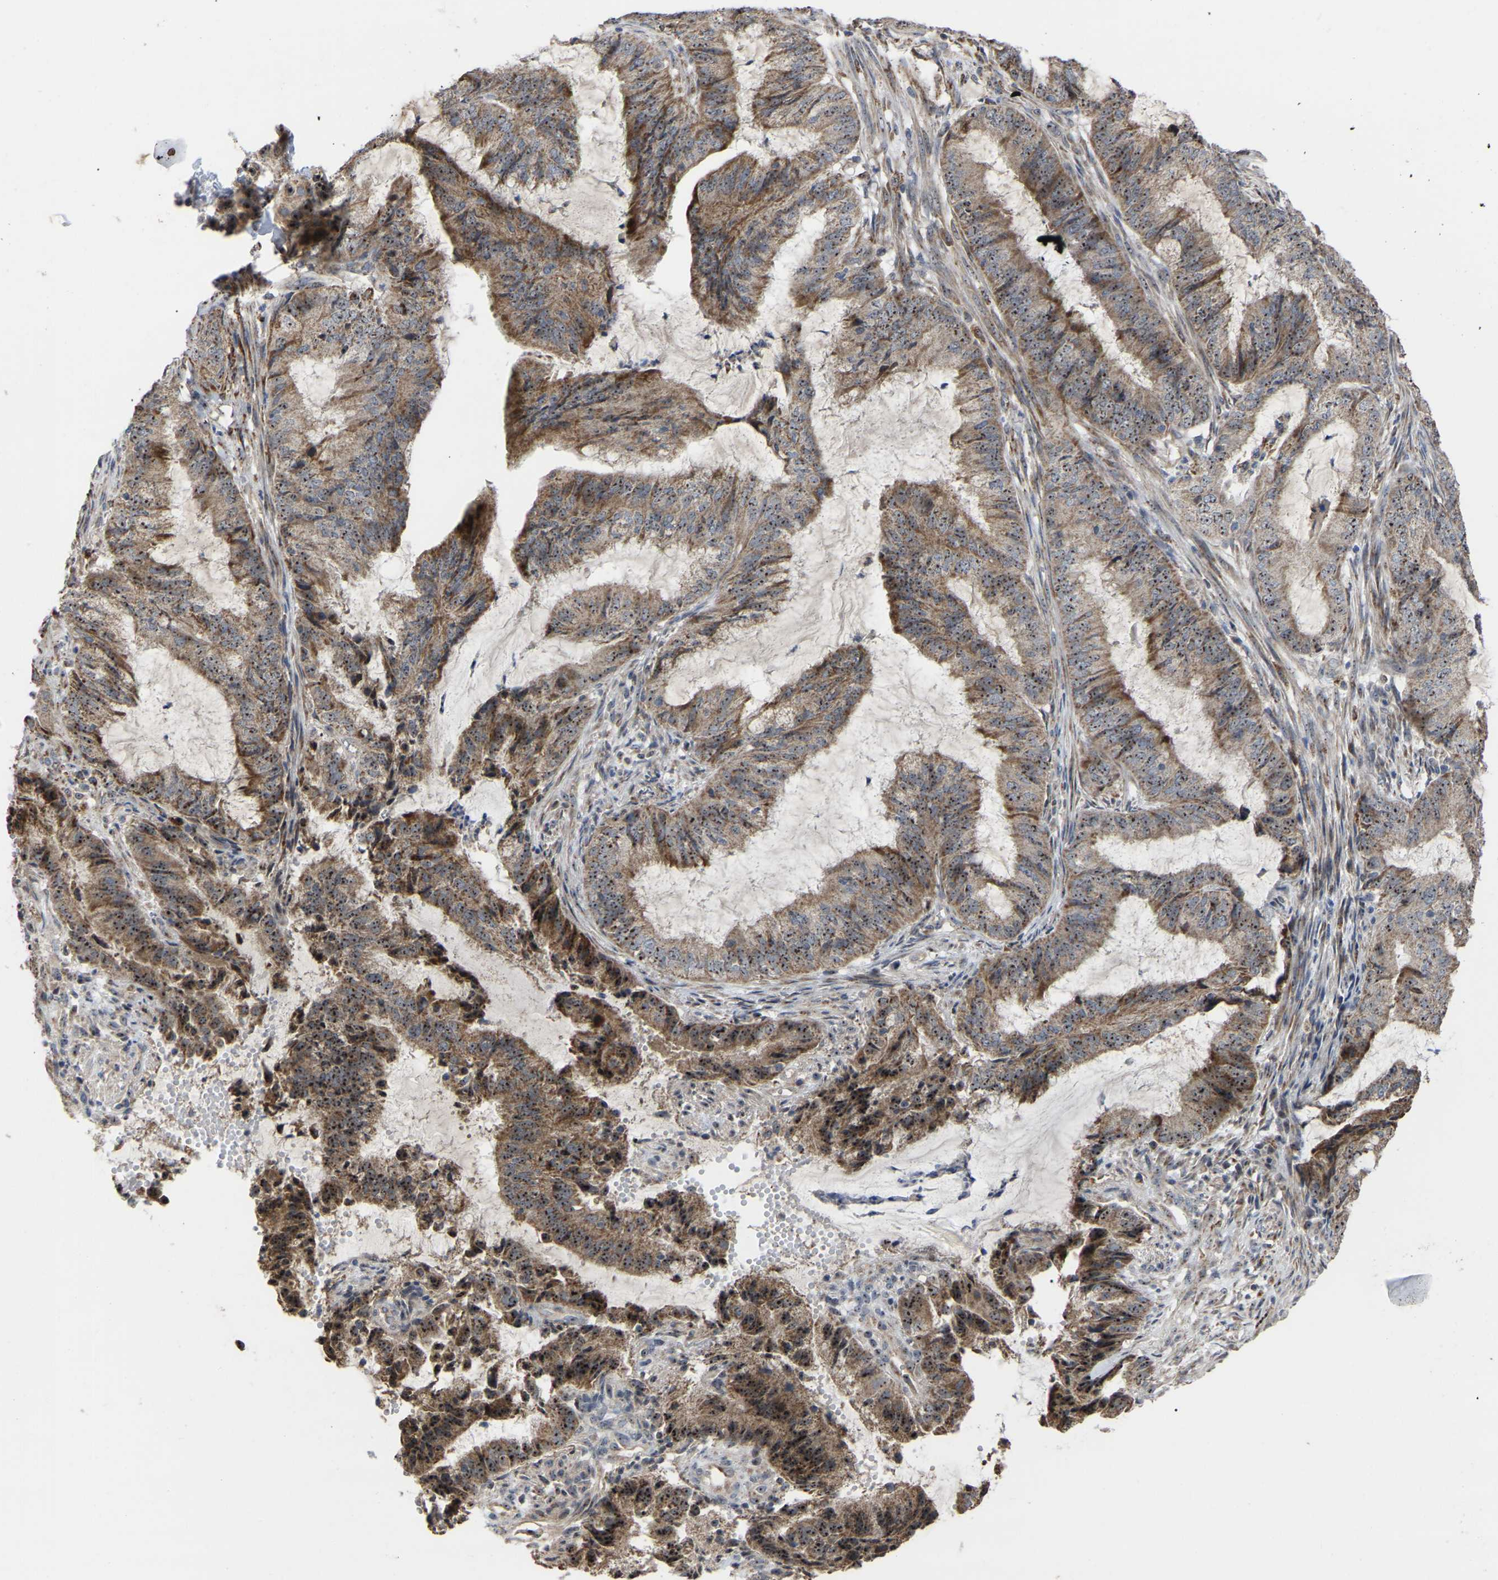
{"staining": {"intensity": "moderate", "quantity": ">75%", "location": "cytoplasmic/membranous,nuclear"}, "tissue": "endometrial cancer", "cell_type": "Tumor cells", "image_type": "cancer", "snomed": [{"axis": "morphology", "description": "Adenocarcinoma, NOS"}, {"axis": "topography", "description": "Endometrium"}], "caption": "Immunohistochemical staining of adenocarcinoma (endometrial) shows medium levels of moderate cytoplasmic/membranous and nuclear protein staining in about >75% of tumor cells.", "gene": "NOP53", "patient": {"sex": "female", "age": 51}}